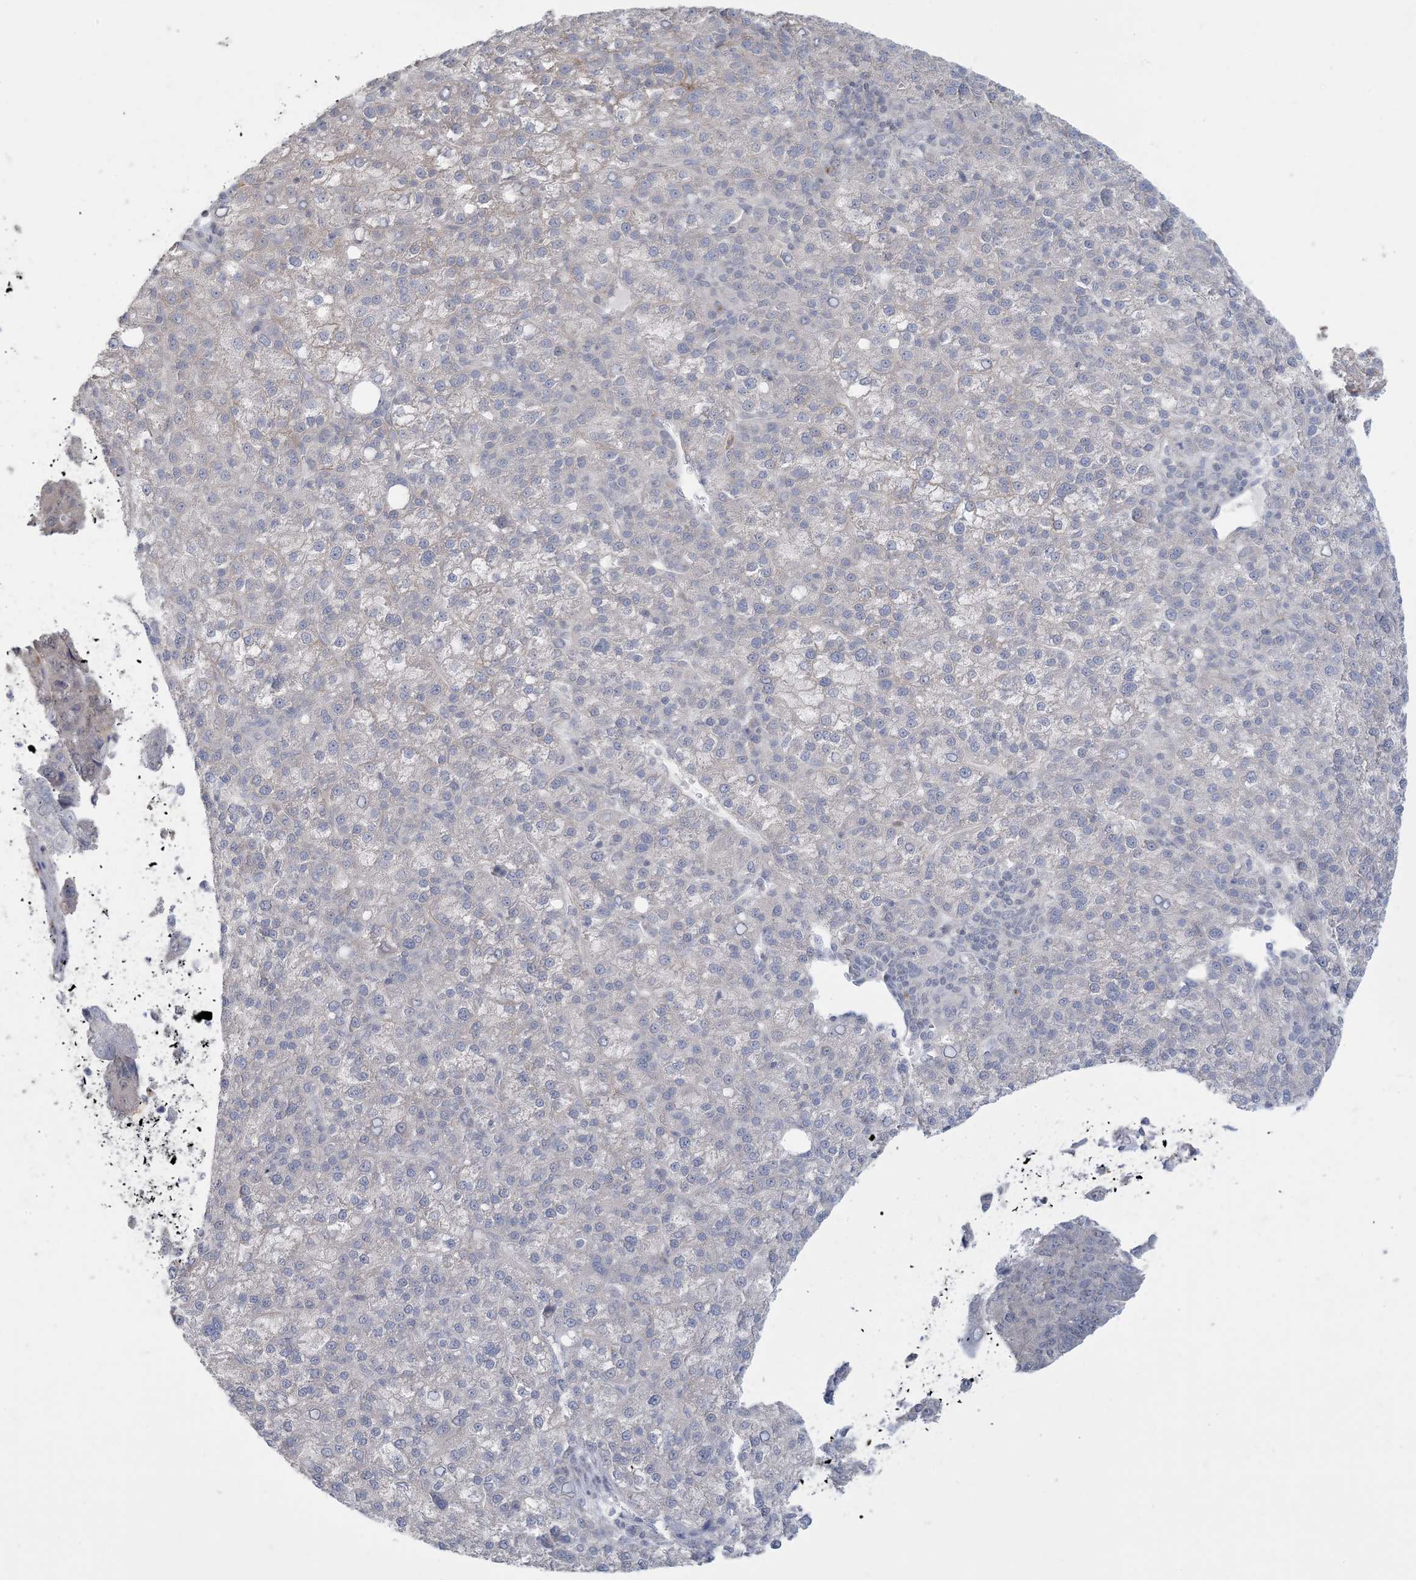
{"staining": {"intensity": "negative", "quantity": "none", "location": "none"}, "tissue": "liver cancer", "cell_type": "Tumor cells", "image_type": "cancer", "snomed": [{"axis": "morphology", "description": "Carcinoma, Hepatocellular, NOS"}, {"axis": "topography", "description": "Liver"}], "caption": "A micrograph of liver hepatocellular carcinoma stained for a protein reveals no brown staining in tumor cells.", "gene": "KIF3A", "patient": {"sex": "female", "age": 58}}